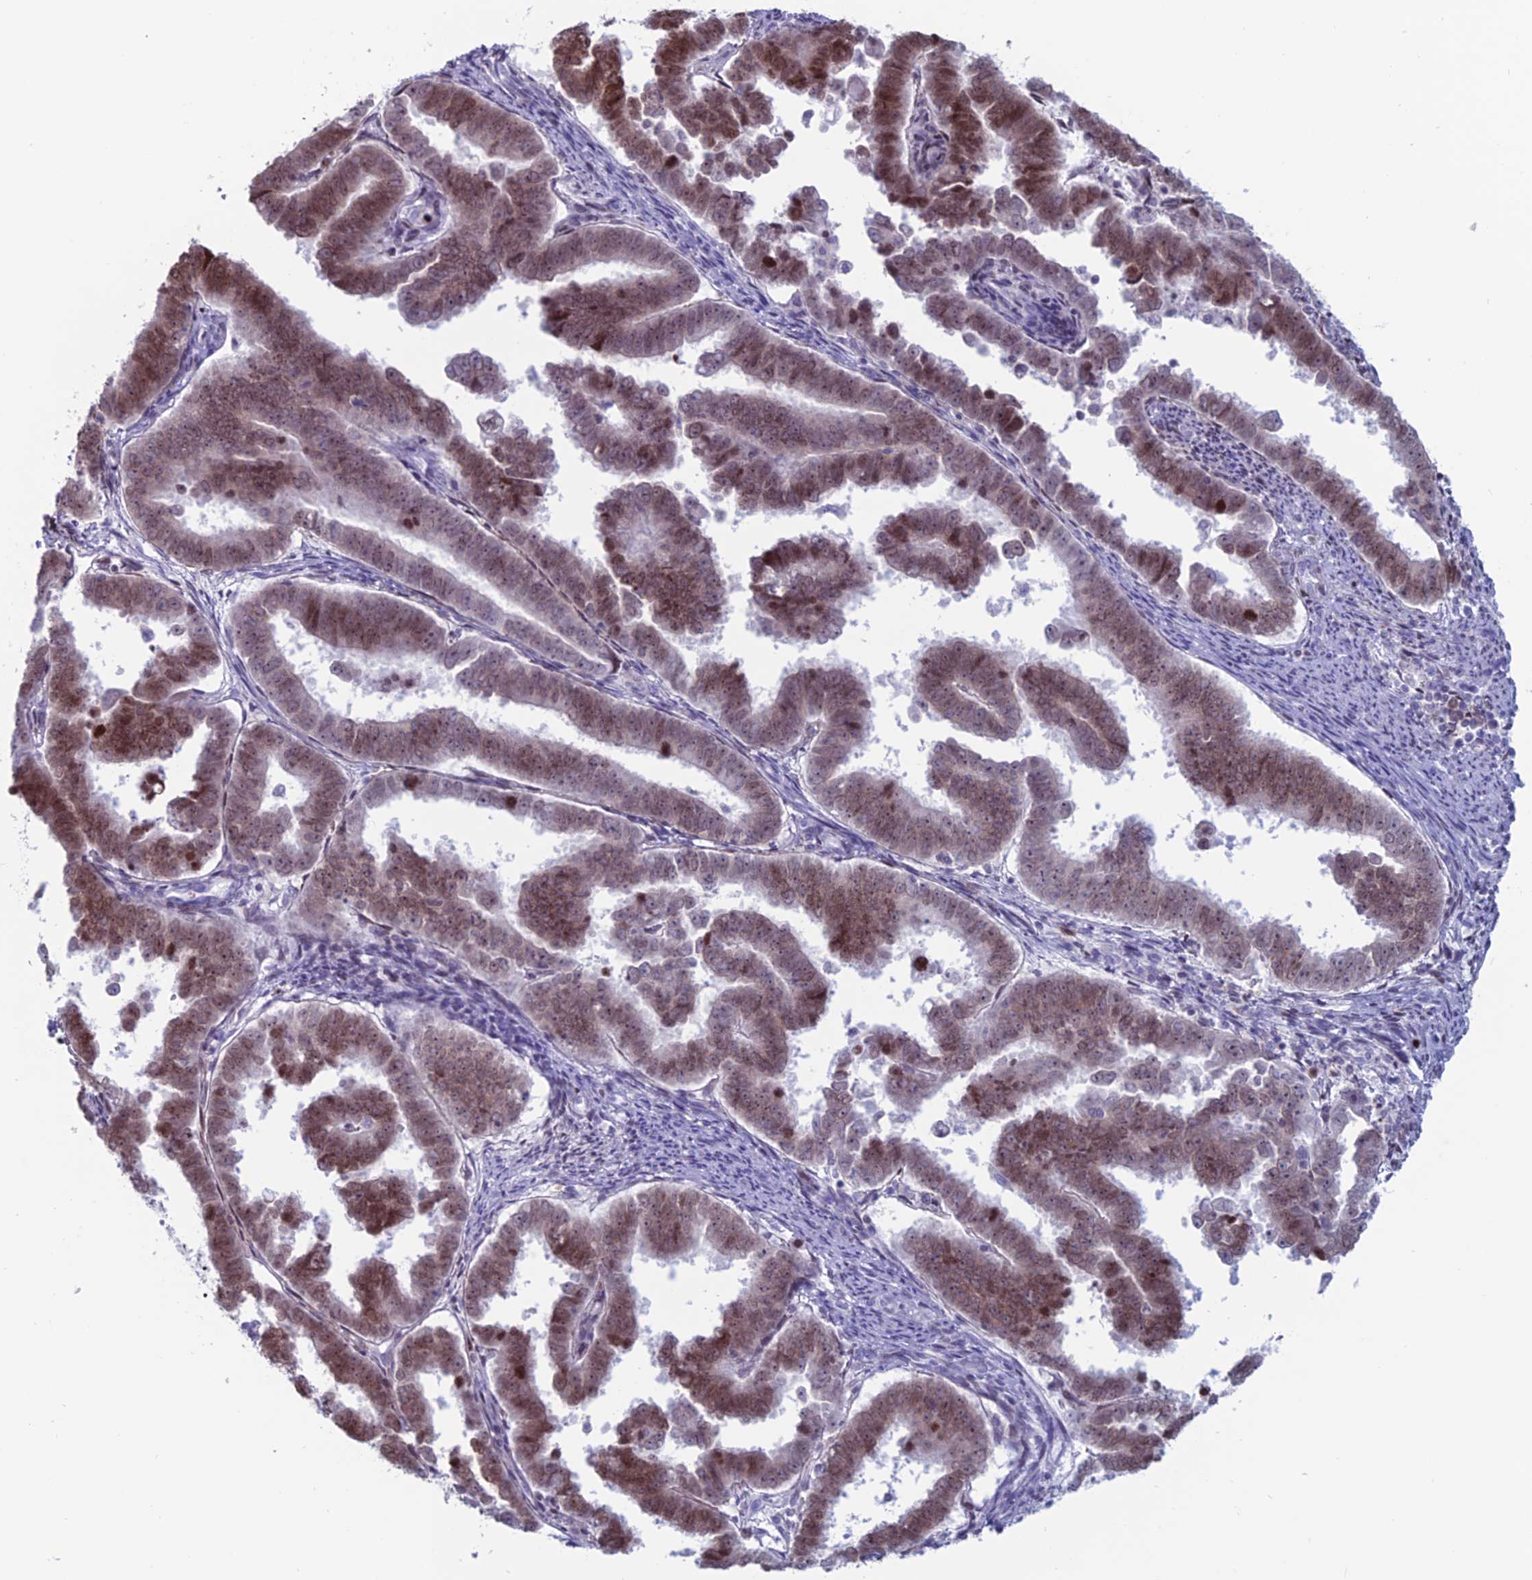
{"staining": {"intensity": "moderate", "quantity": ">75%", "location": "nuclear"}, "tissue": "endometrial cancer", "cell_type": "Tumor cells", "image_type": "cancer", "snomed": [{"axis": "morphology", "description": "Adenocarcinoma, NOS"}, {"axis": "topography", "description": "Endometrium"}], "caption": "Immunohistochemistry histopathology image of neoplastic tissue: endometrial cancer stained using immunohistochemistry (IHC) exhibits medium levels of moderate protein expression localized specifically in the nuclear of tumor cells, appearing as a nuclear brown color.", "gene": "CERS6", "patient": {"sex": "female", "age": 75}}